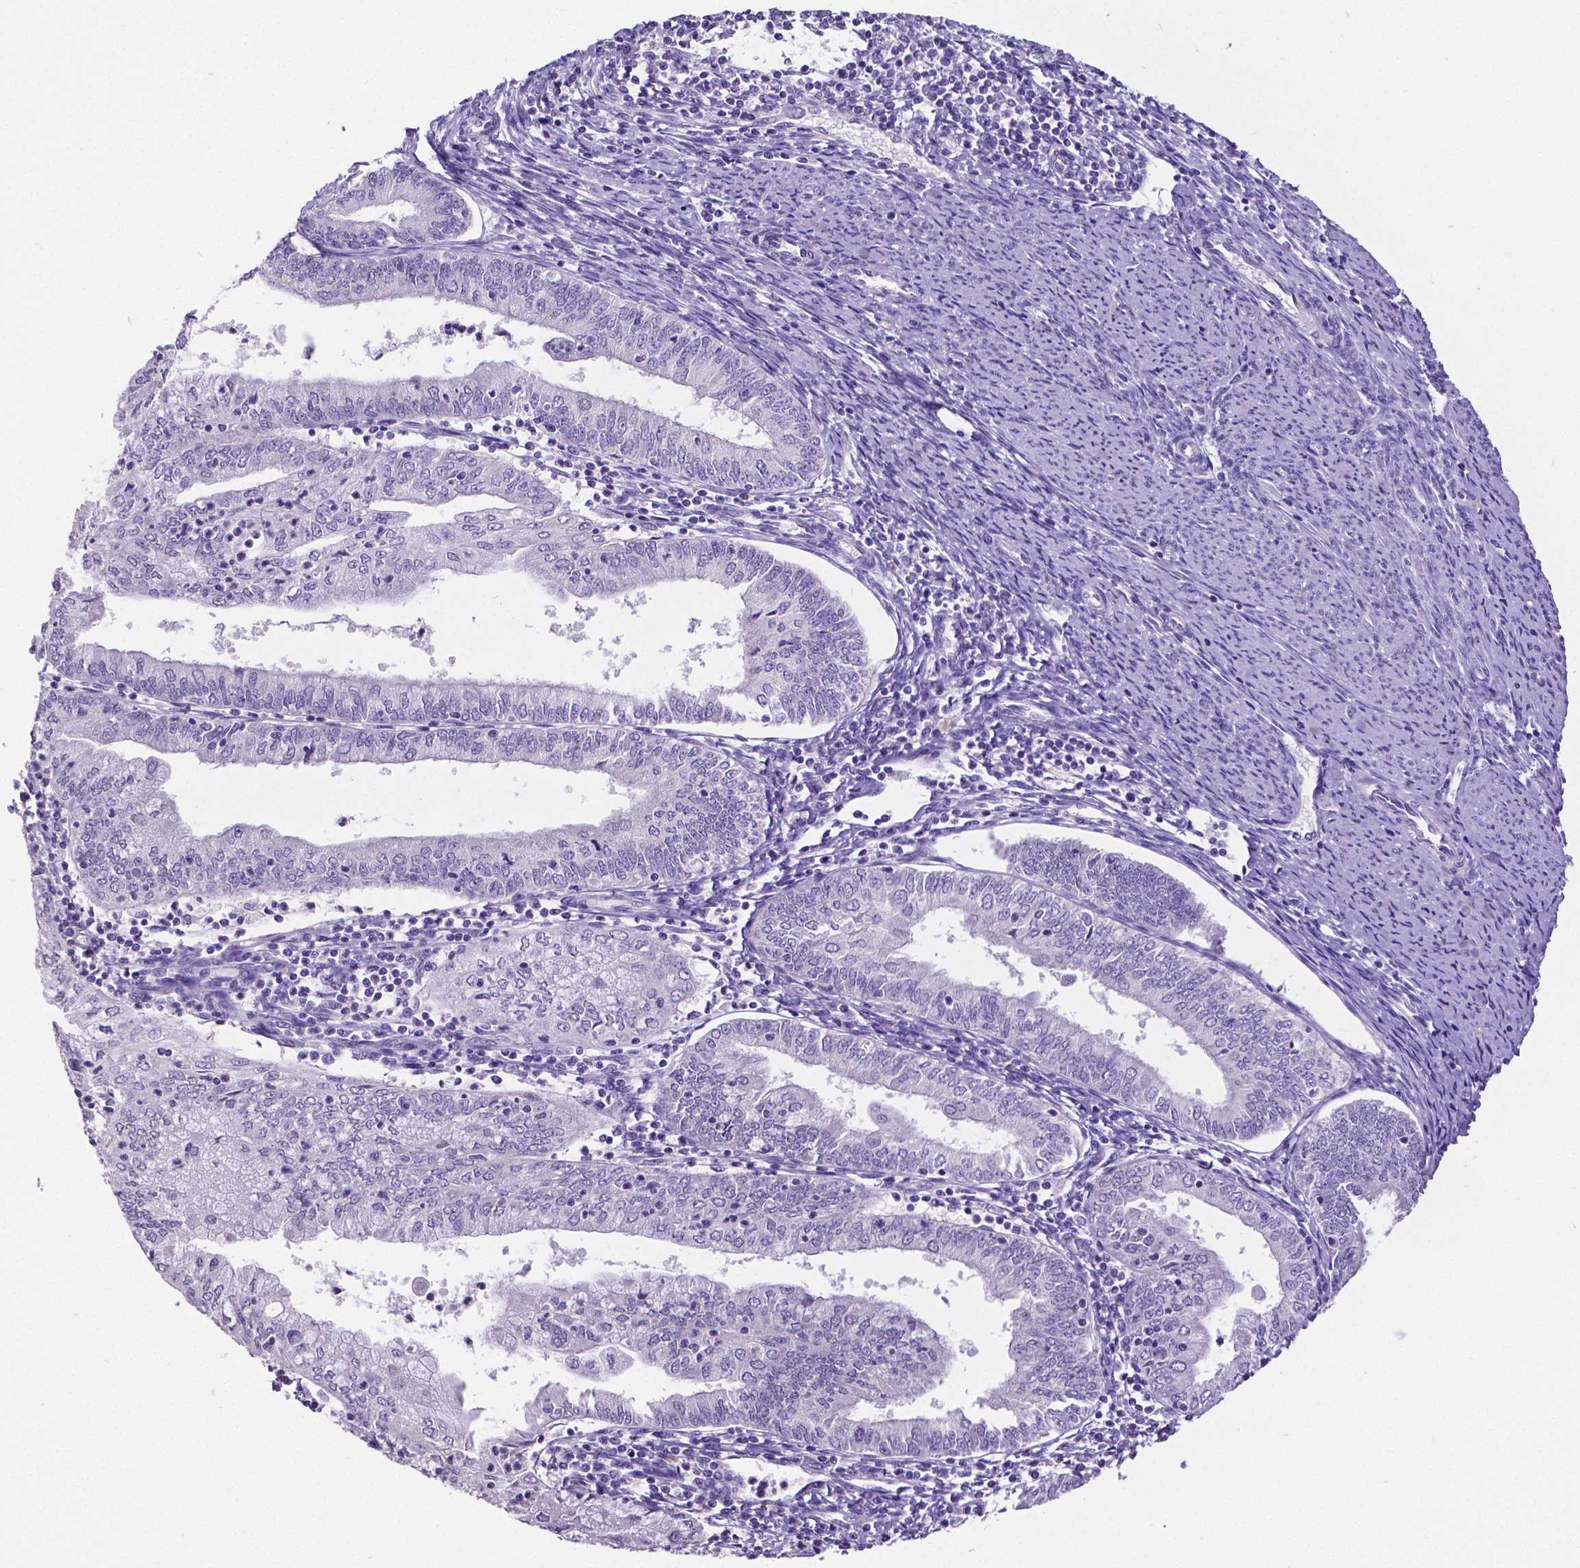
{"staining": {"intensity": "negative", "quantity": "none", "location": "none"}, "tissue": "endometrial cancer", "cell_type": "Tumor cells", "image_type": "cancer", "snomed": [{"axis": "morphology", "description": "Adenocarcinoma, NOS"}, {"axis": "topography", "description": "Endometrium"}], "caption": "Immunohistochemical staining of human adenocarcinoma (endometrial) shows no significant expression in tumor cells.", "gene": "SATB2", "patient": {"sex": "female", "age": 55}}